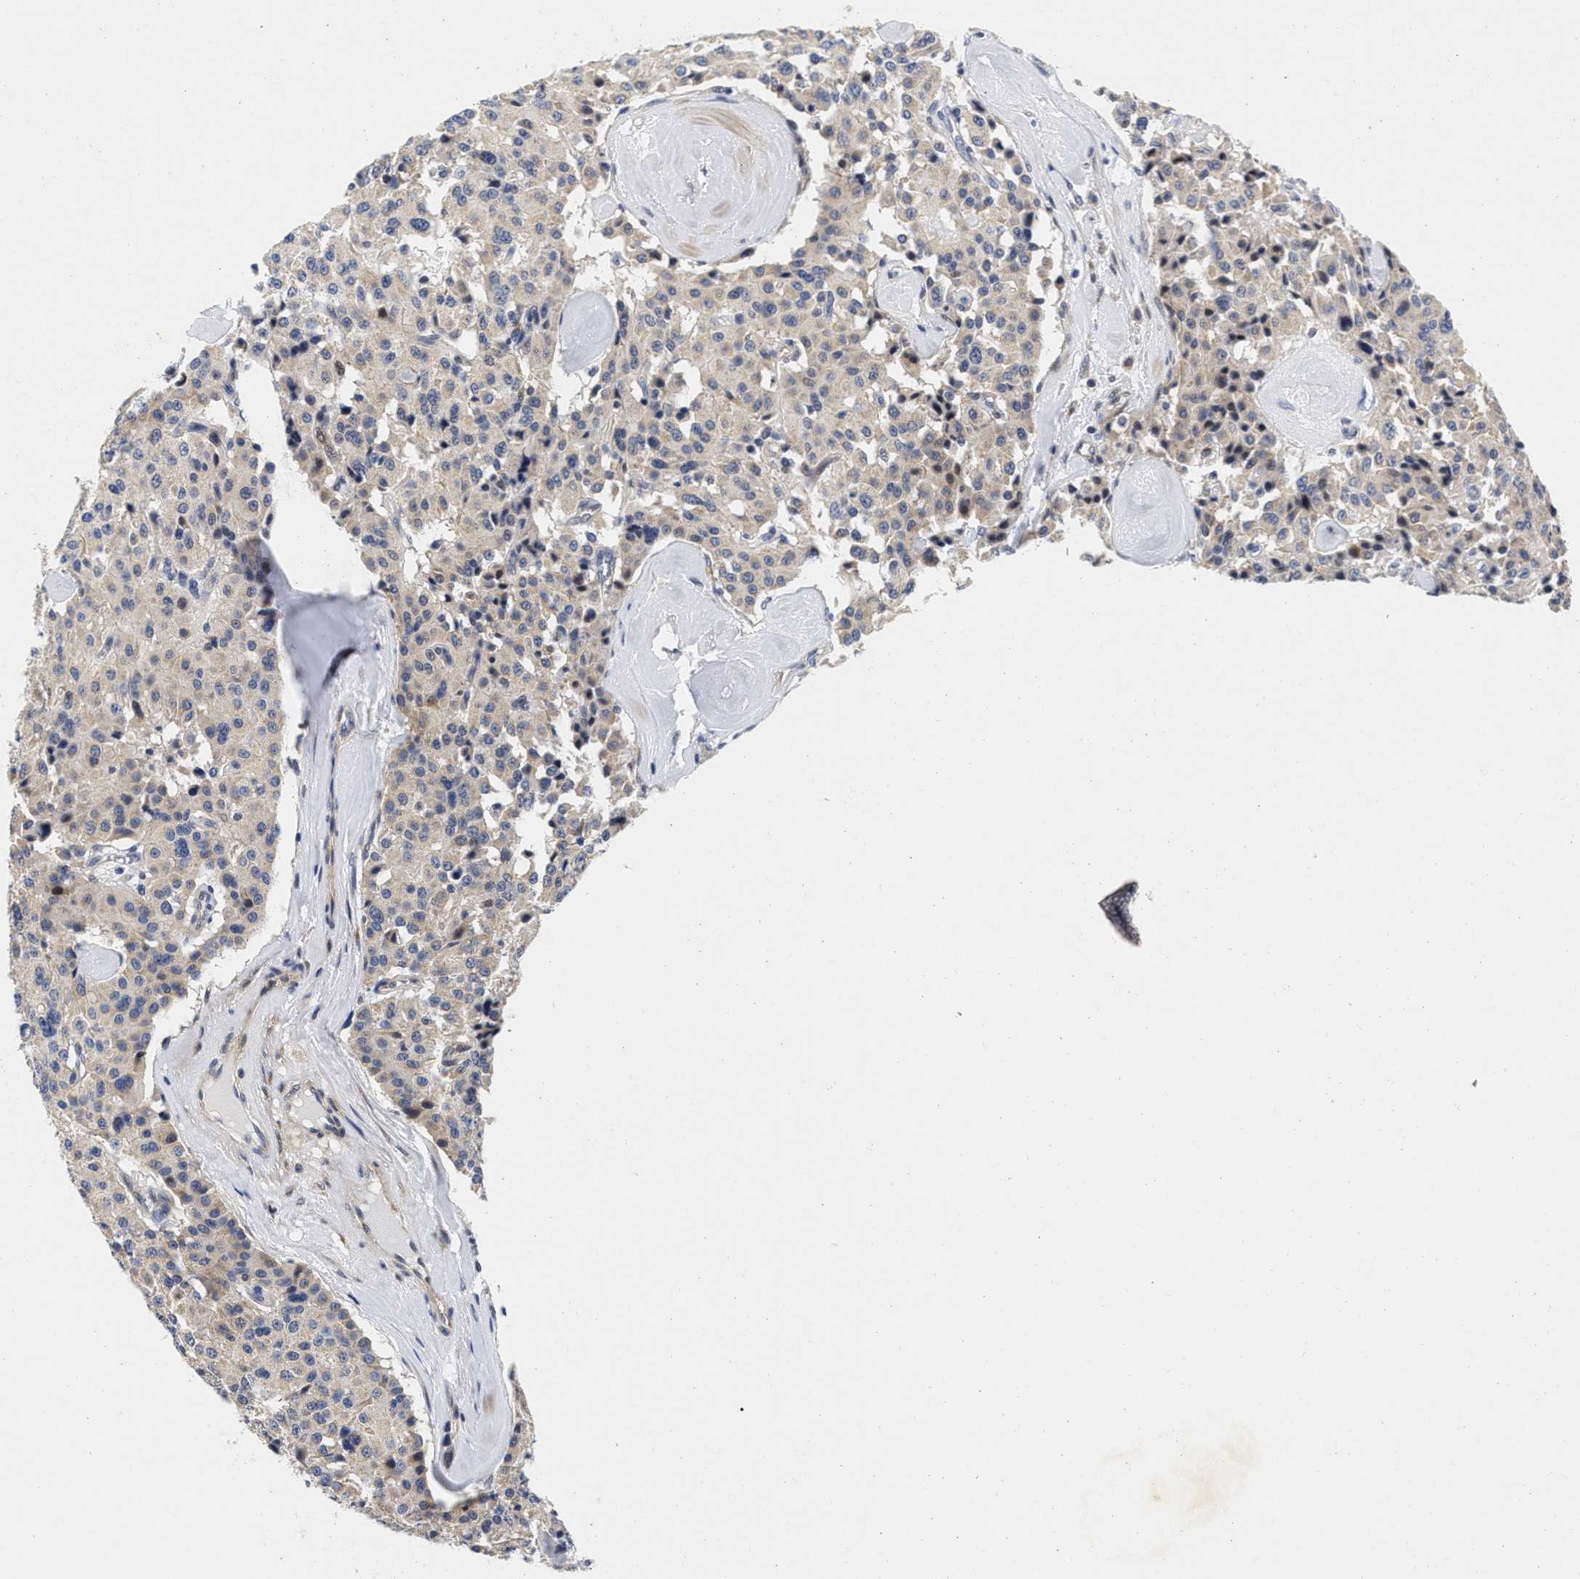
{"staining": {"intensity": "weak", "quantity": "<25%", "location": "cytoplasmic/membranous"}, "tissue": "carcinoid", "cell_type": "Tumor cells", "image_type": "cancer", "snomed": [{"axis": "morphology", "description": "Carcinoid, malignant, NOS"}, {"axis": "topography", "description": "Lung"}], "caption": "The micrograph shows no significant staining in tumor cells of carcinoid.", "gene": "LAD1", "patient": {"sex": "male", "age": 30}}